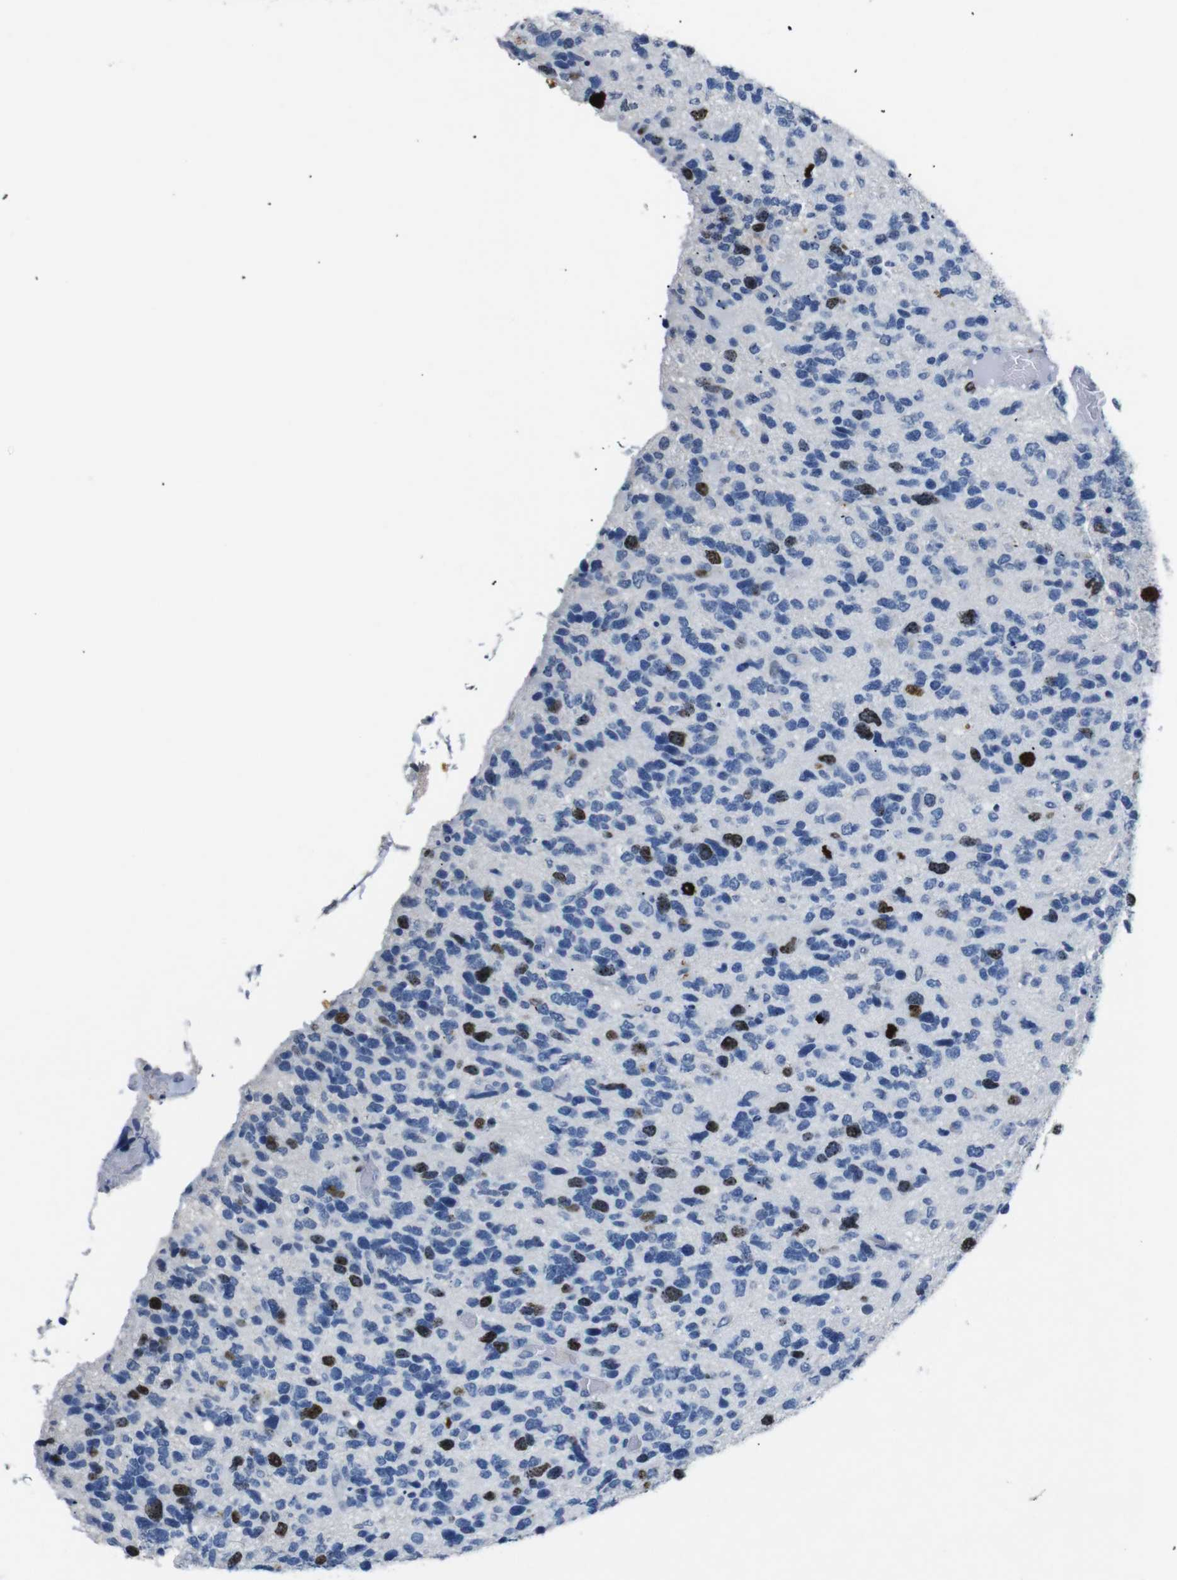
{"staining": {"intensity": "strong", "quantity": "<25%", "location": "nuclear"}, "tissue": "glioma", "cell_type": "Tumor cells", "image_type": "cancer", "snomed": [{"axis": "morphology", "description": "Glioma, malignant, High grade"}, {"axis": "topography", "description": "Brain"}], "caption": "Tumor cells exhibit strong nuclear expression in about <25% of cells in high-grade glioma (malignant).", "gene": "INCENP", "patient": {"sex": "female", "age": 58}}